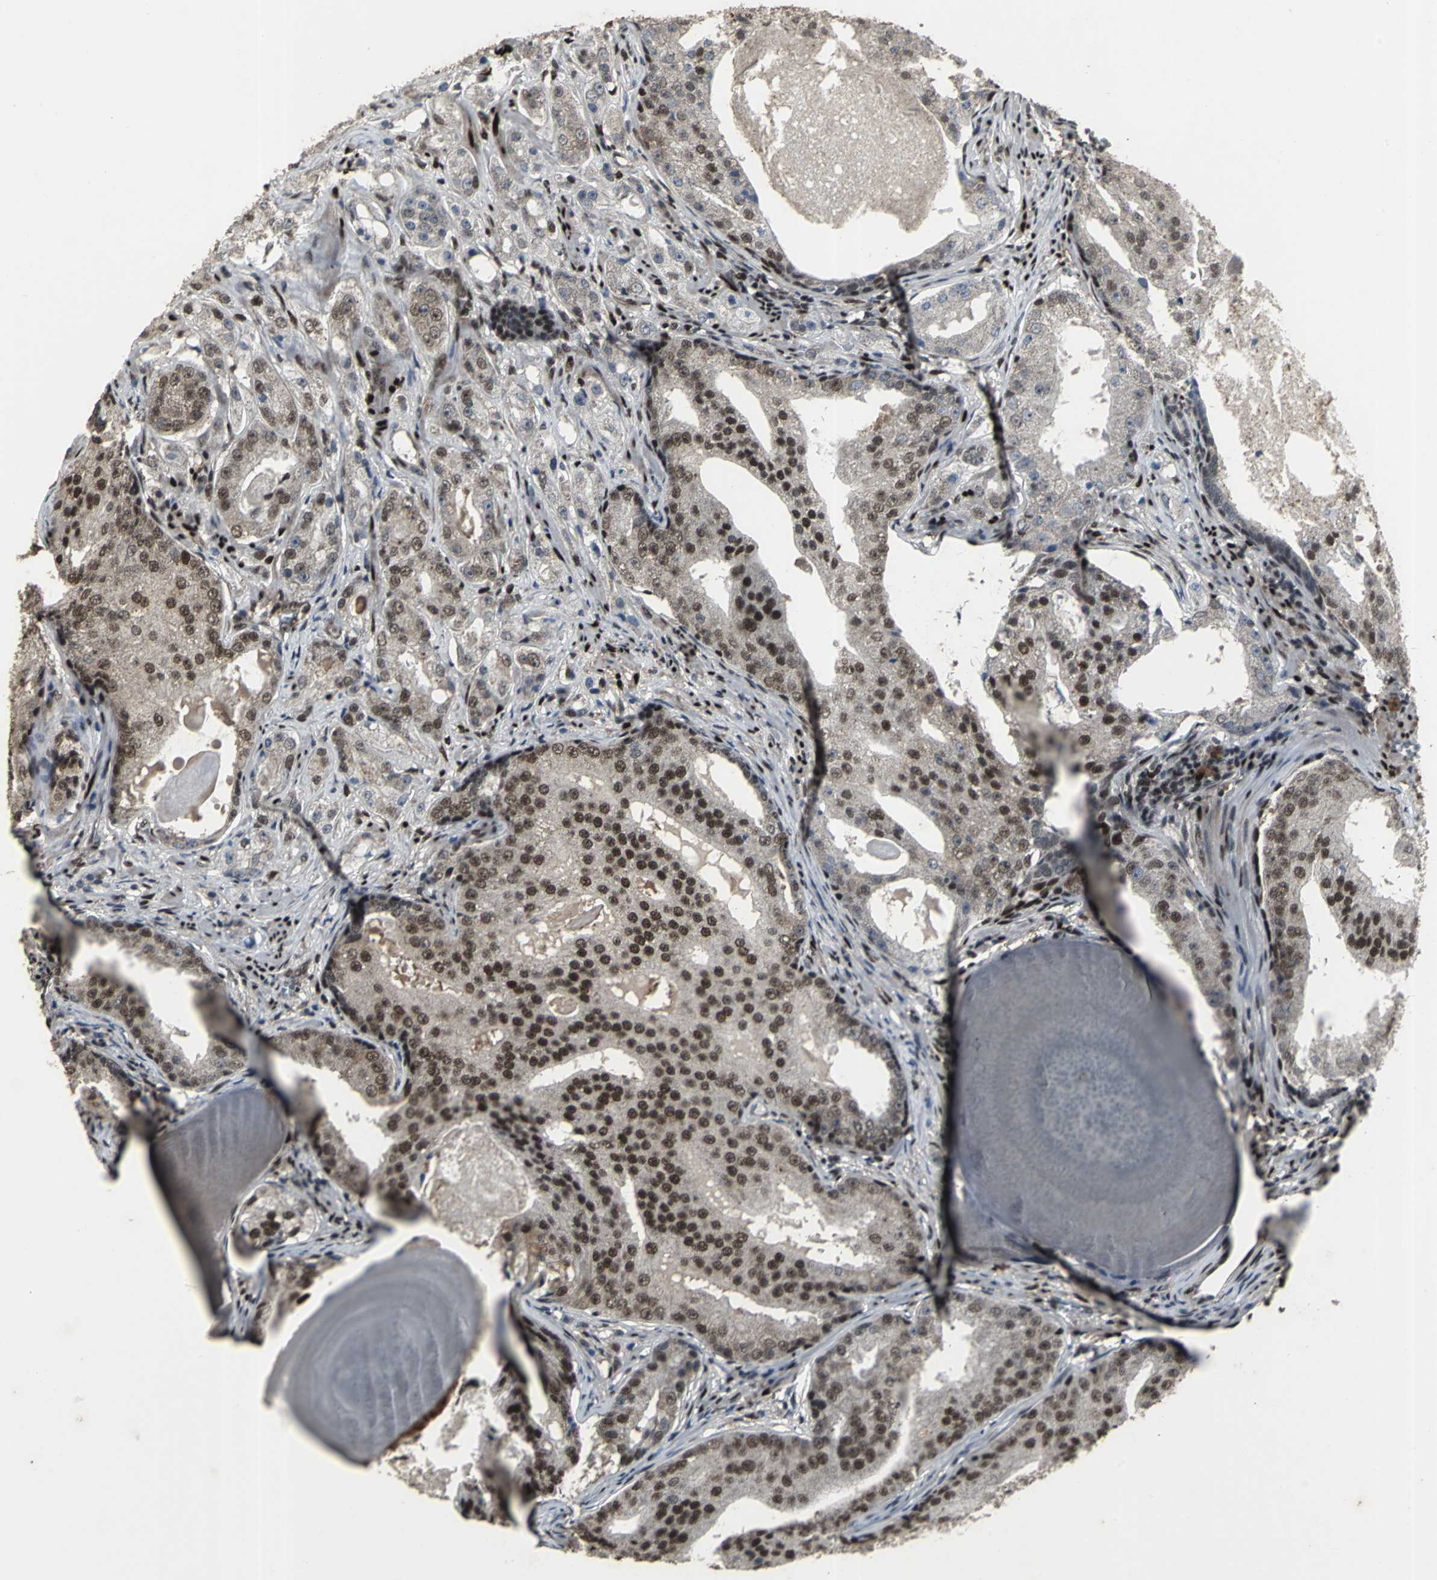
{"staining": {"intensity": "moderate", "quantity": ">75%", "location": "nuclear"}, "tissue": "prostate cancer", "cell_type": "Tumor cells", "image_type": "cancer", "snomed": [{"axis": "morphology", "description": "Adenocarcinoma, High grade"}, {"axis": "topography", "description": "Prostate"}], "caption": "There is medium levels of moderate nuclear staining in tumor cells of prostate cancer (high-grade adenocarcinoma), as demonstrated by immunohistochemical staining (brown color).", "gene": "SRF", "patient": {"sex": "male", "age": 68}}